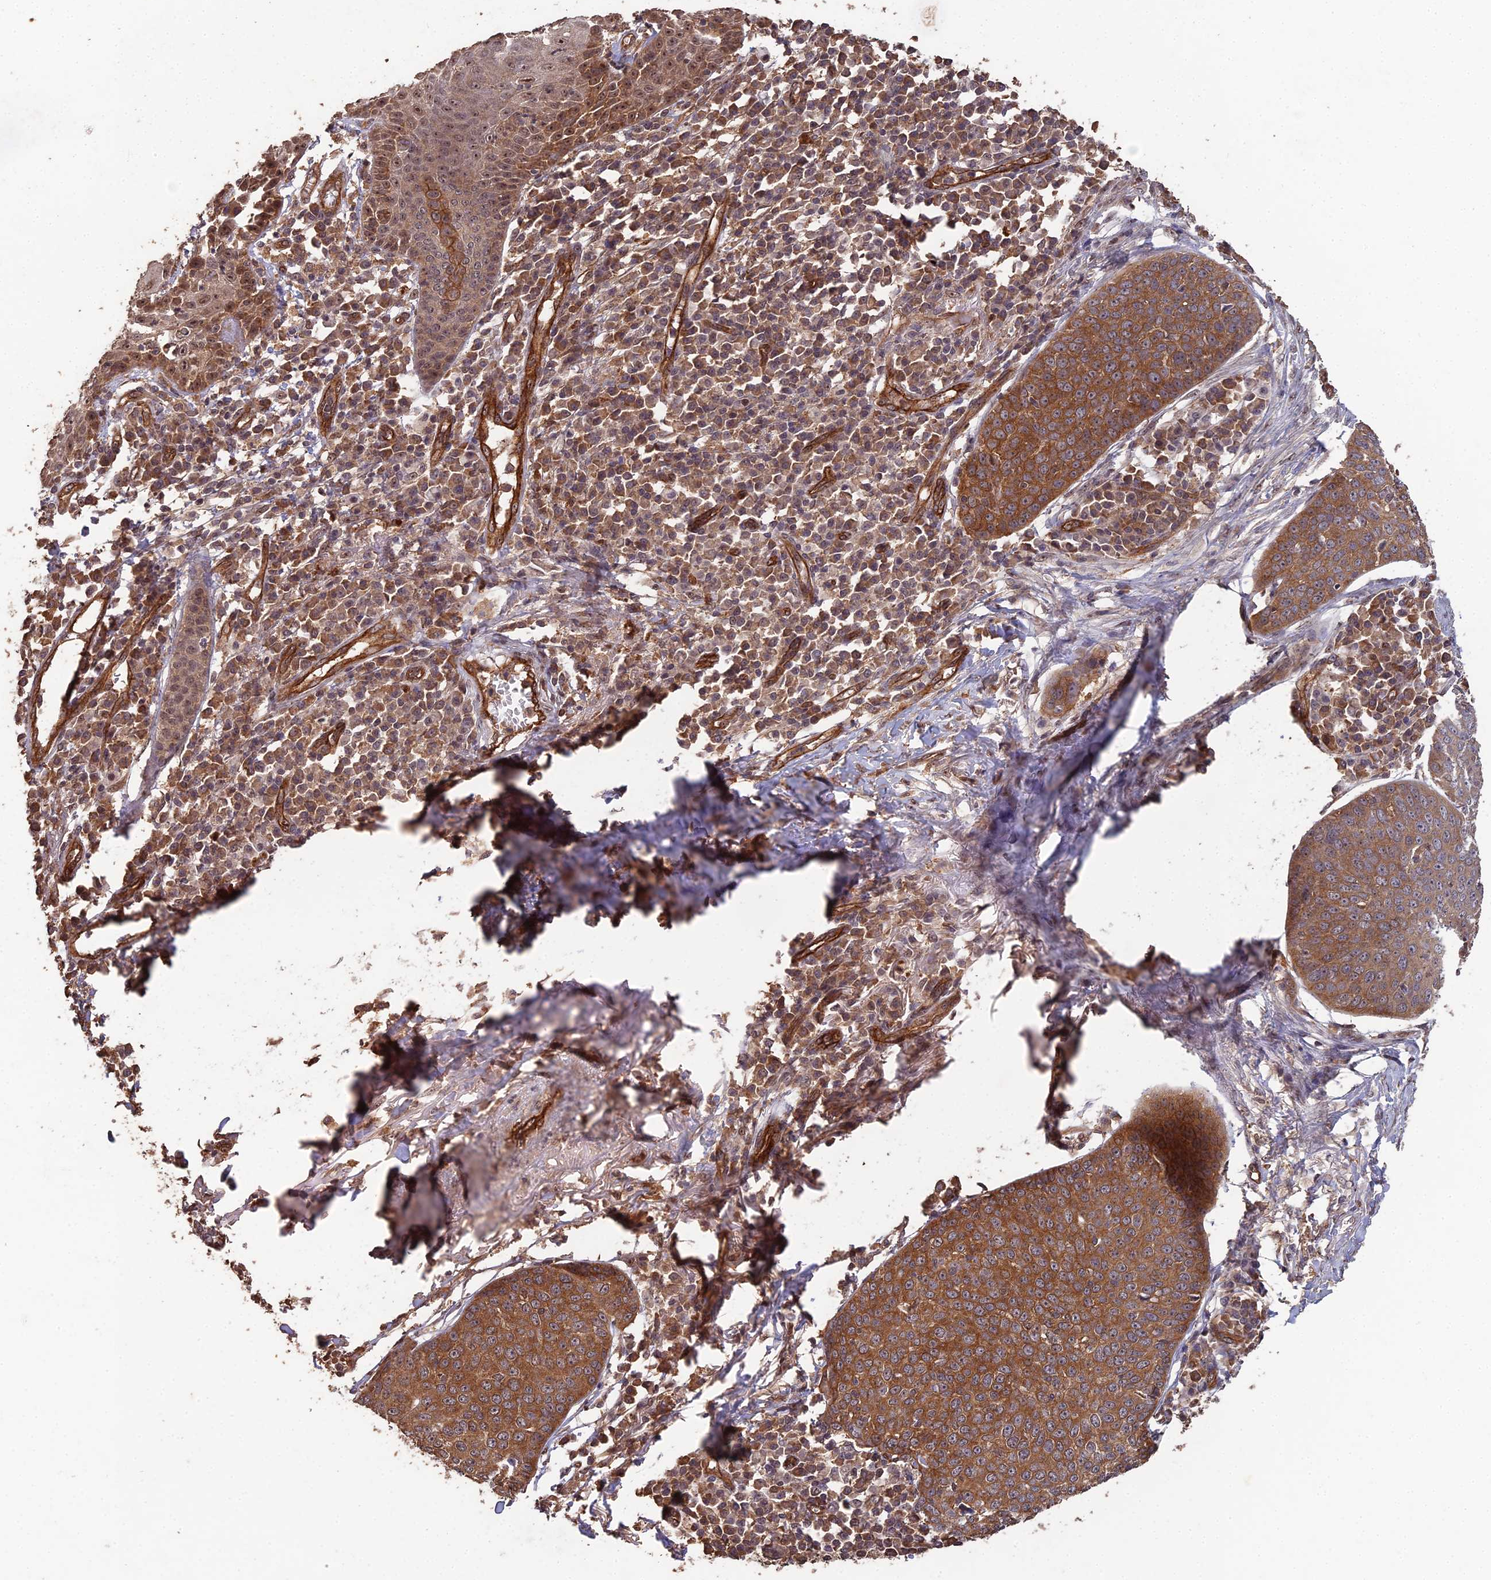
{"staining": {"intensity": "strong", "quantity": ">75%", "location": "cytoplasmic/membranous"}, "tissue": "skin cancer", "cell_type": "Tumor cells", "image_type": "cancer", "snomed": [{"axis": "morphology", "description": "Squamous cell carcinoma, NOS"}, {"axis": "topography", "description": "Skin"}], "caption": "Strong cytoplasmic/membranous staining for a protein is identified in approximately >75% of tumor cells of skin squamous cell carcinoma using immunohistochemistry.", "gene": "RALGAPA2", "patient": {"sex": "male", "age": 71}}